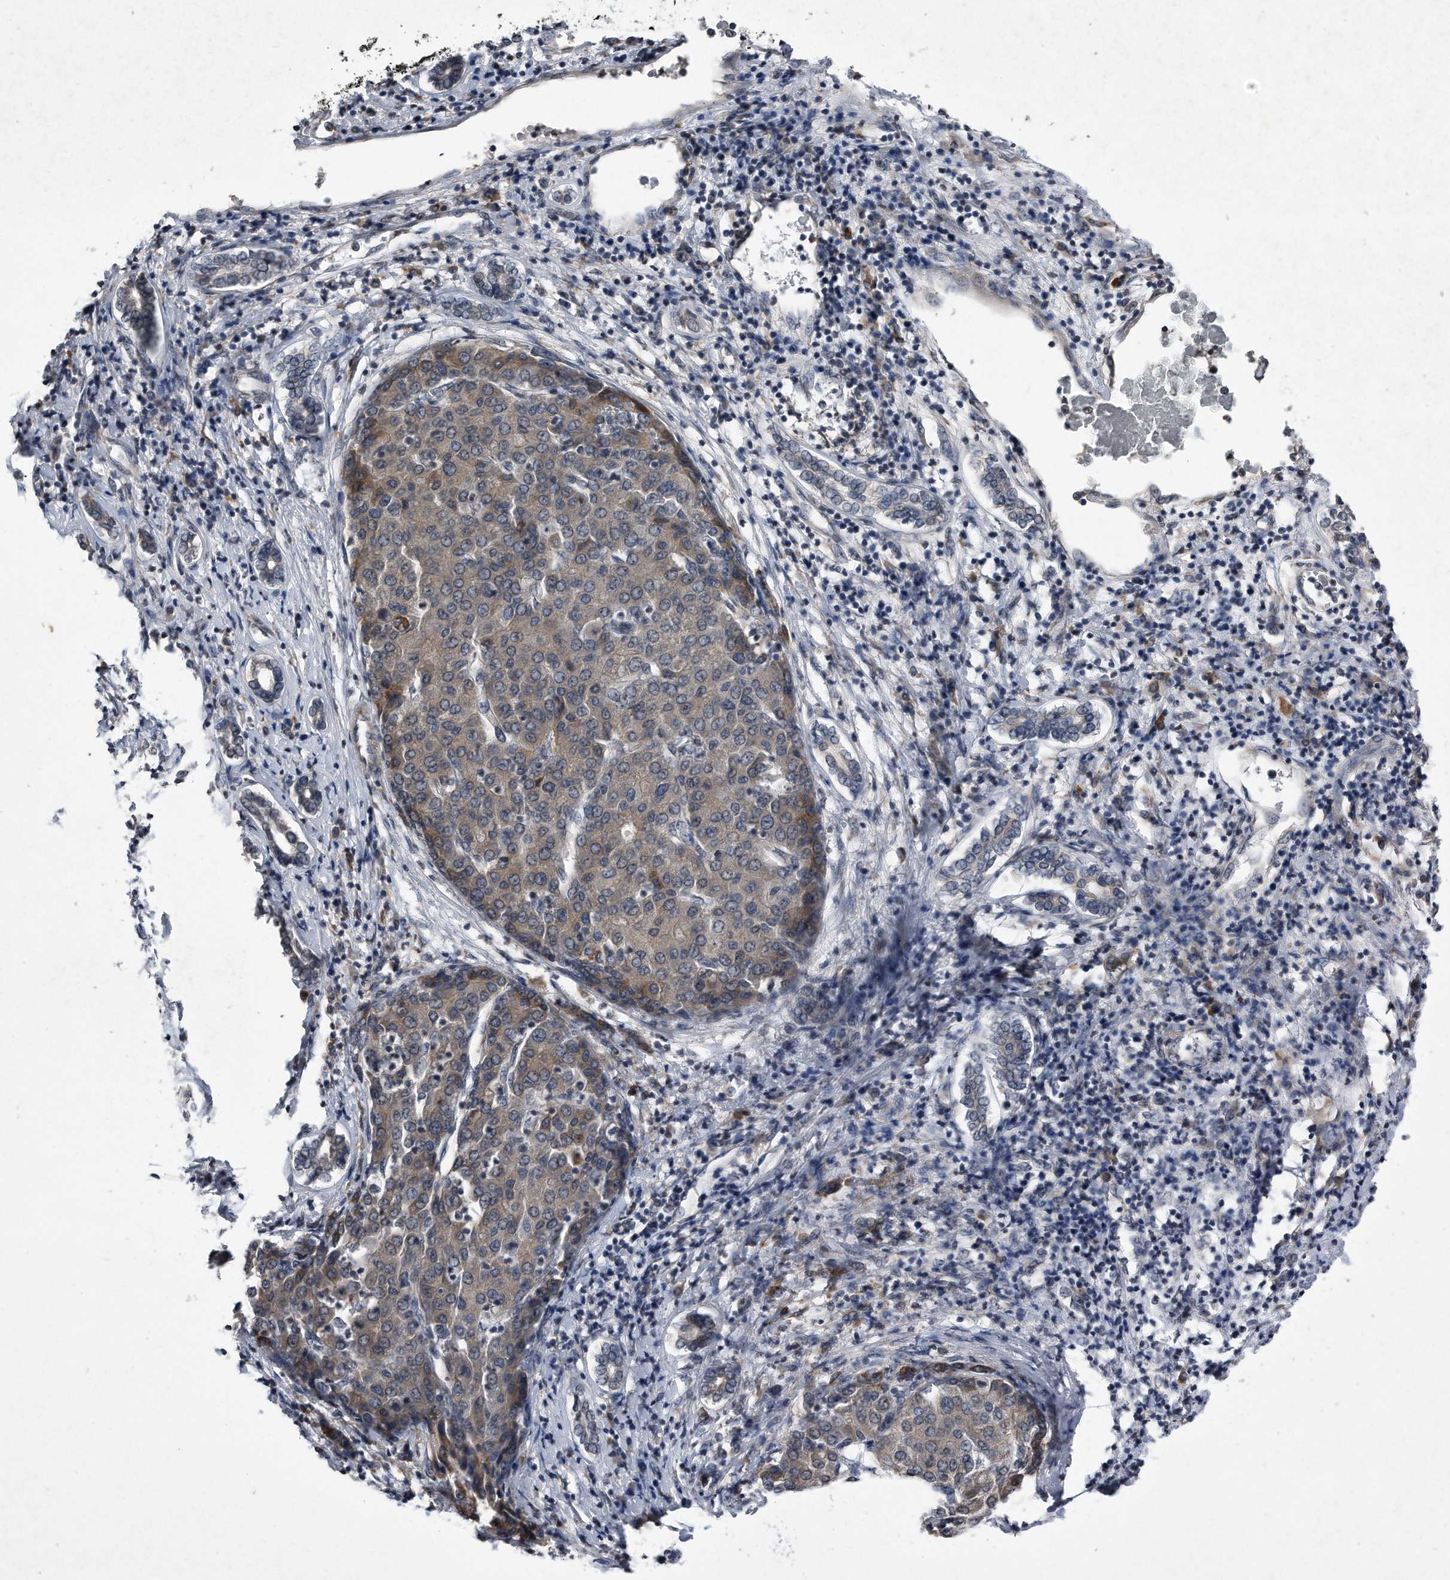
{"staining": {"intensity": "weak", "quantity": ">75%", "location": "cytoplasmic/membranous"}, "tissue": "liver cancer", "cell_type": "Tumor cells", "image_type": "cancer", "snomed": [{"axis": "morphology", "description": "Carcinoma, Hepatocellular, NOS"}, {"axis": "topography", "description": "Liver"}], "caption": "High-magnification brightfield microscopy of hepatocellular carcinoma (liver) stained with DAB (3,3'-diaminobenzidine) (brown) and counterstained with hematoxylin (blue). tumor cells exhibit weak cytoplasmic/membranous expression is appreciated in approximately>75% of cells. (Brightfield microscopy of DAB IHC at high magnification).", "gene": "DAB1", "patient": {"sex": "male", "age": 65}}